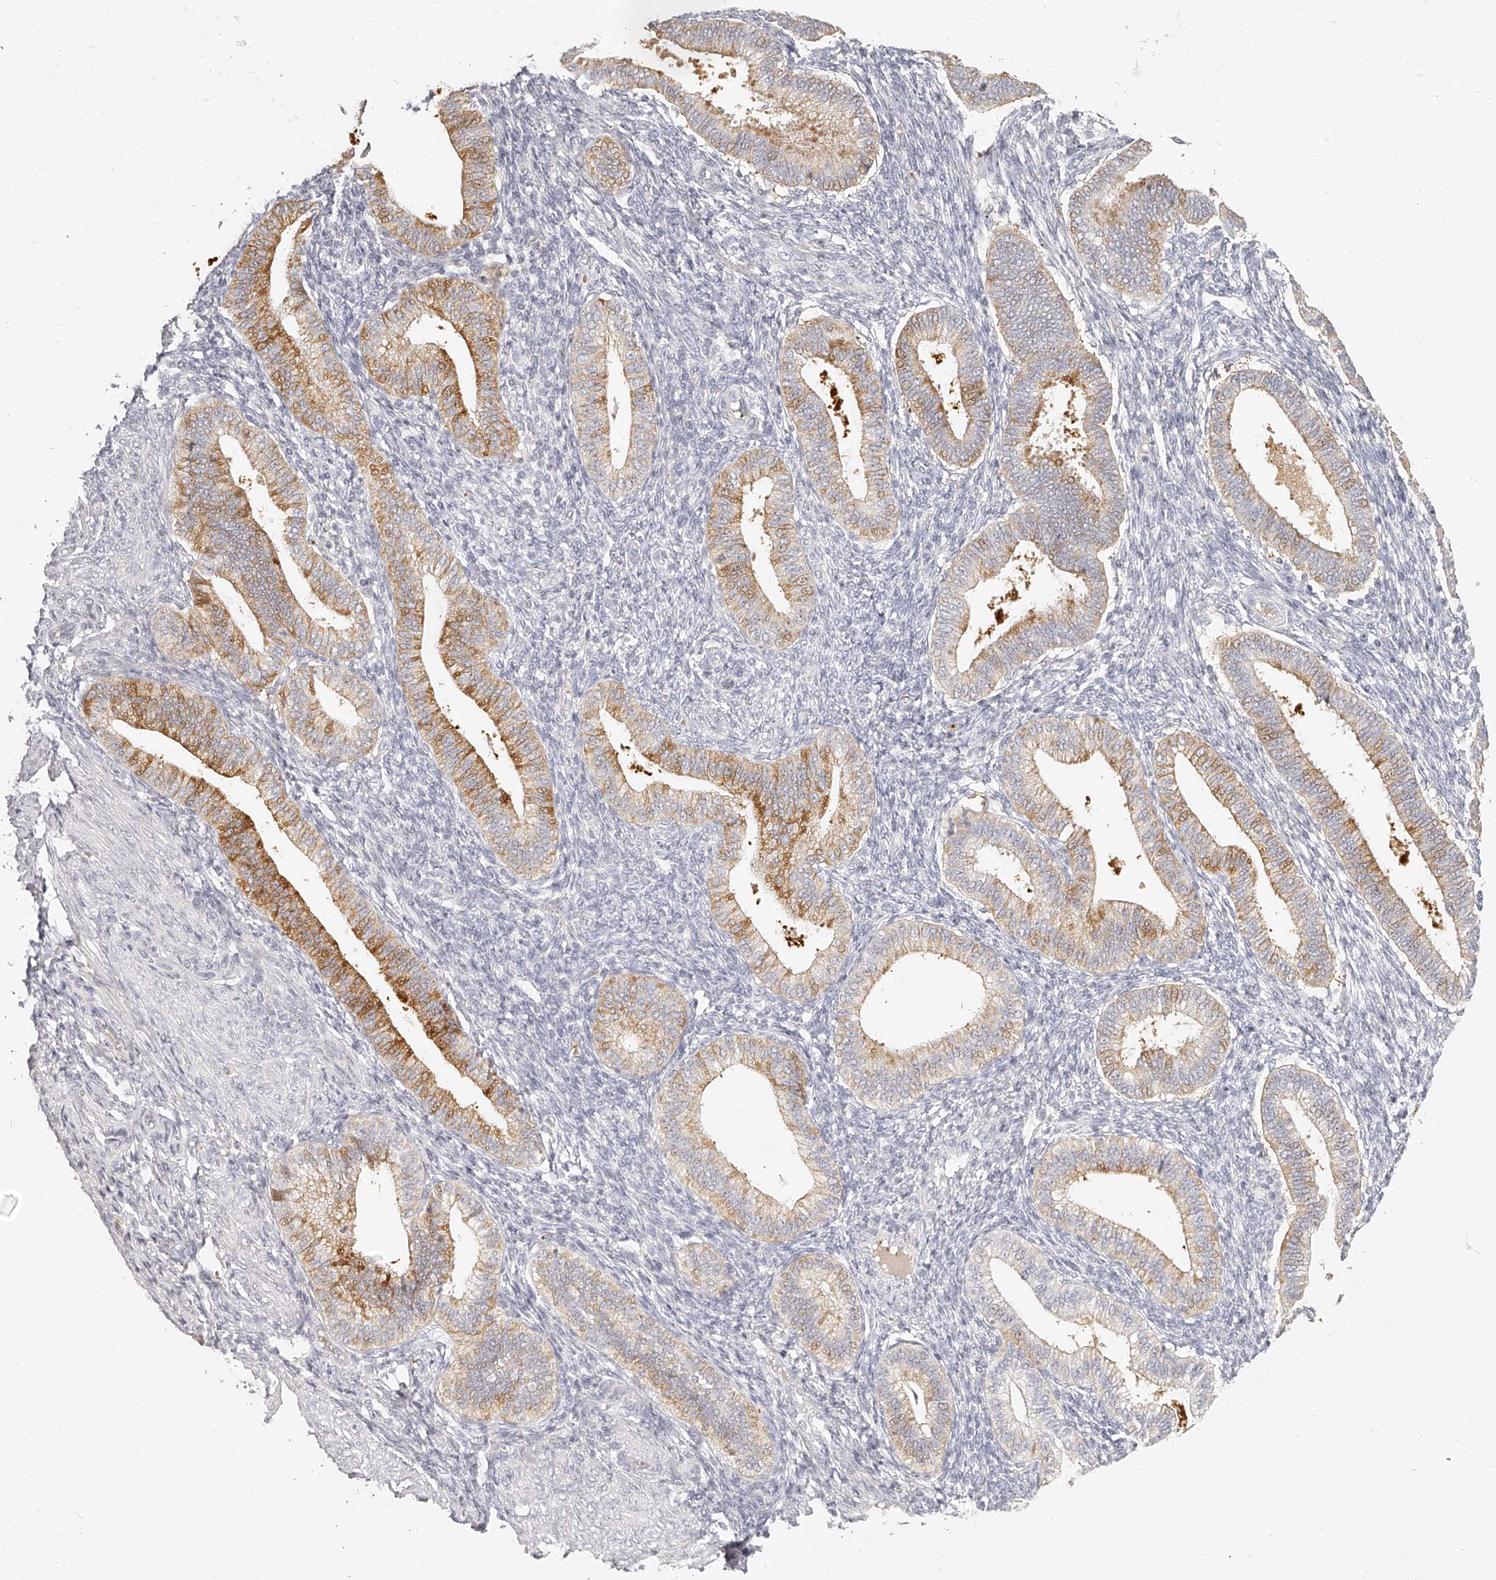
{"staining": {"intensity": "negative", "quantity": "none", "location": "none"}, "tissue": "endometrium", "cell_type": "Cells in endometrial stroma", "image_type": "normal", "snomed": [{"axis": "morphology", "description": "Normal tissue, NOS"}, {"axis": "topography", "description": "Endometrium"}], "caption": "An IHC histopathology image of normal endometrium is shown. There is no staining in cells in endometrial stroma of endometrium. (Stains: DAB (3,3'-diaminobenzidine) IHC with hematoxylin counter stain, Microscopy: brightfield microscopy at high magnification).", "gene": "ITGB3", "patient": {"sex": "female", "age": 39}}